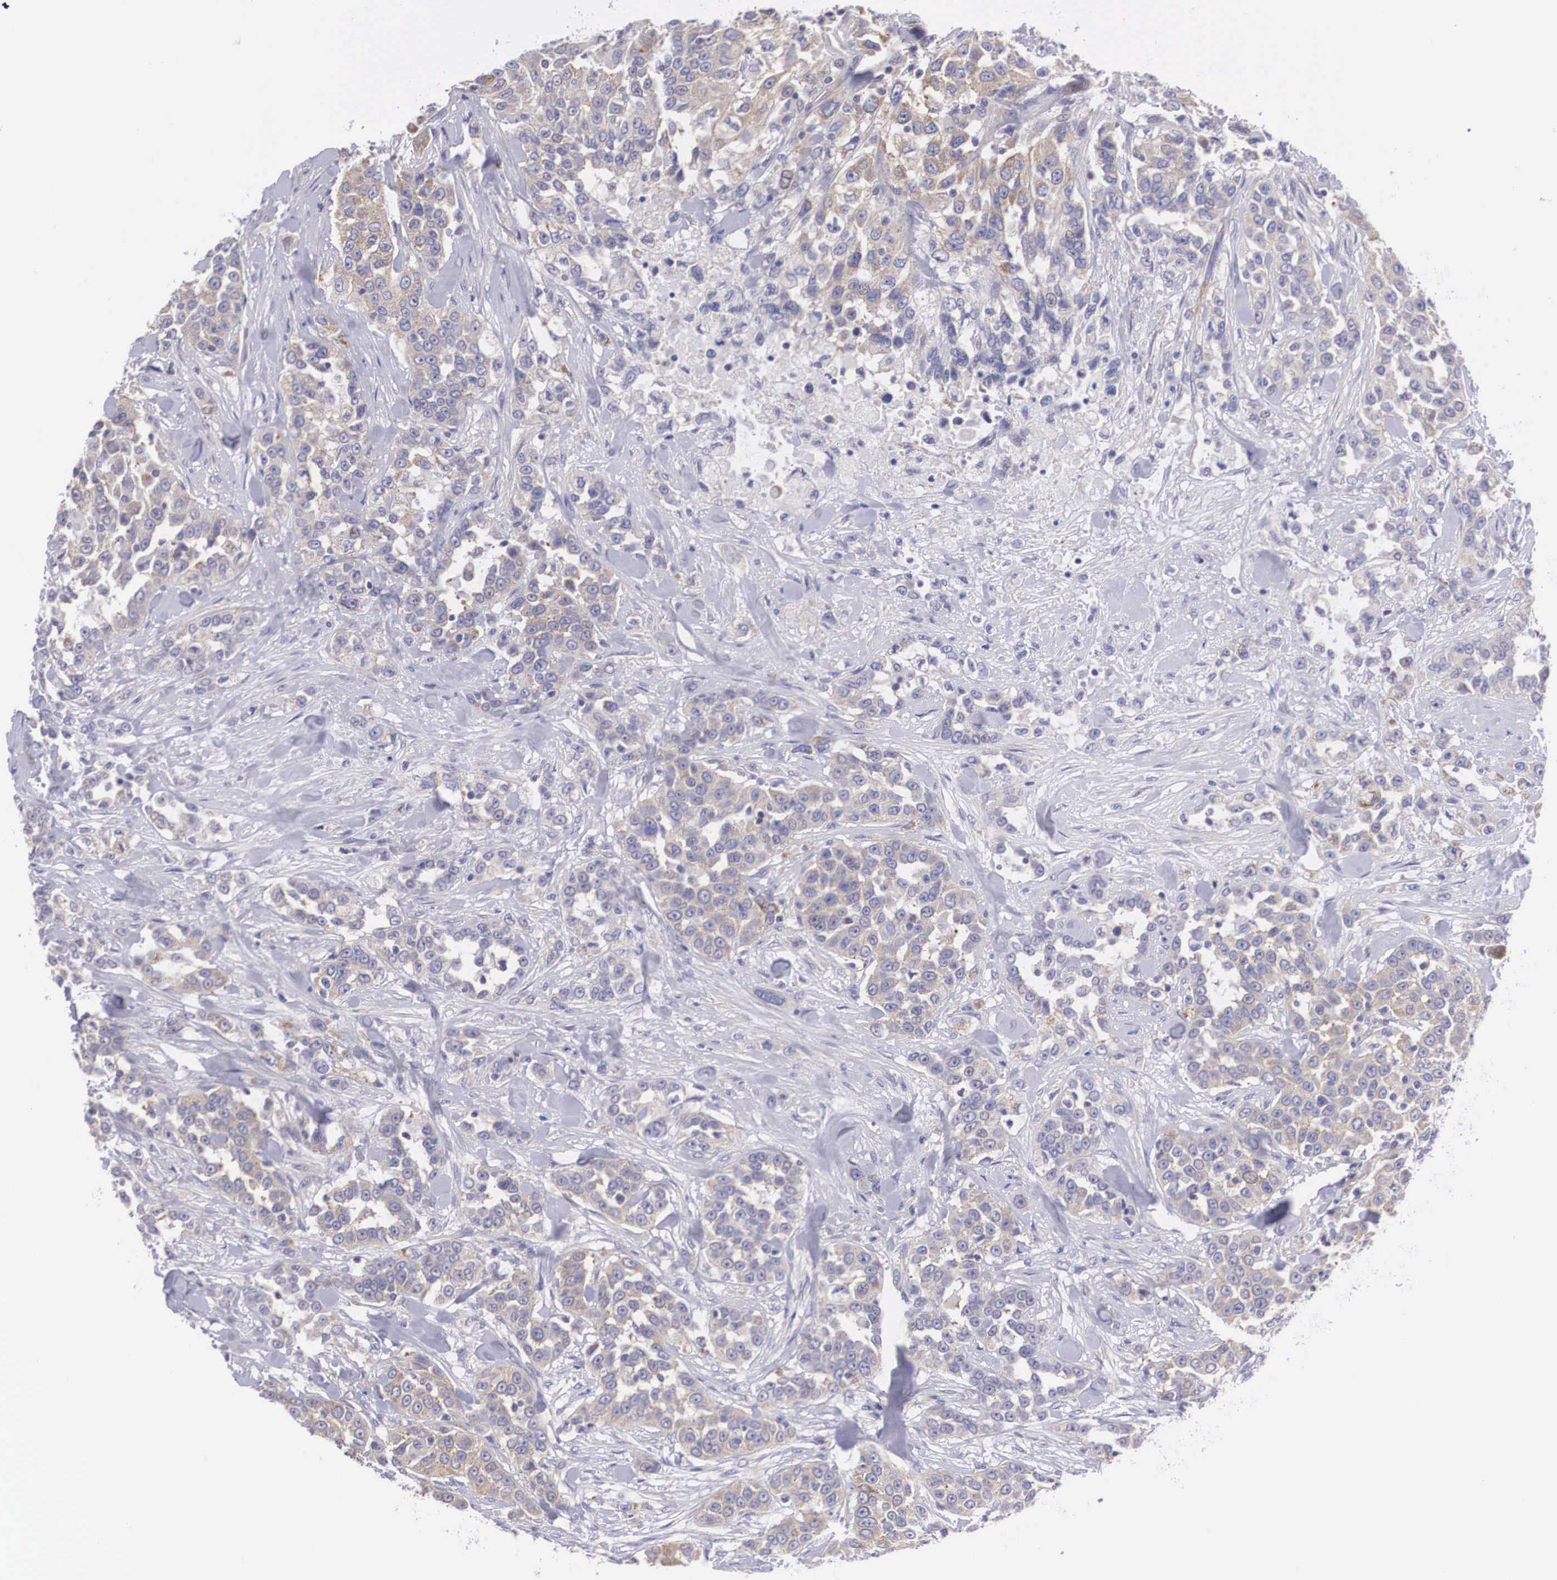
{"staining": {"intensity": "weak", "quantity": "25%-75%", "location": "cytoplasmic/membranous"}, "tissue": "urothelial cancer", "cell_type": "Tumor cells", "image_type": "cancer", "snomed": [{"axis": "morphology", "description": "Urothelial carcinoma, High grade"}, {"axis": "topography", "description": "Urinary bladder"}], "caption": "Immunohistochemical staining of human urothelial carcinoma (high-grade) displays weak cytoplasmic/membranous protein positivity in about 25%-75% of tumor cells. (brown staining indicates protein expression, while blue staining denotes nuclei).", "gene": "TXLNG", "patient": {"sex": "female", "age": 80}}